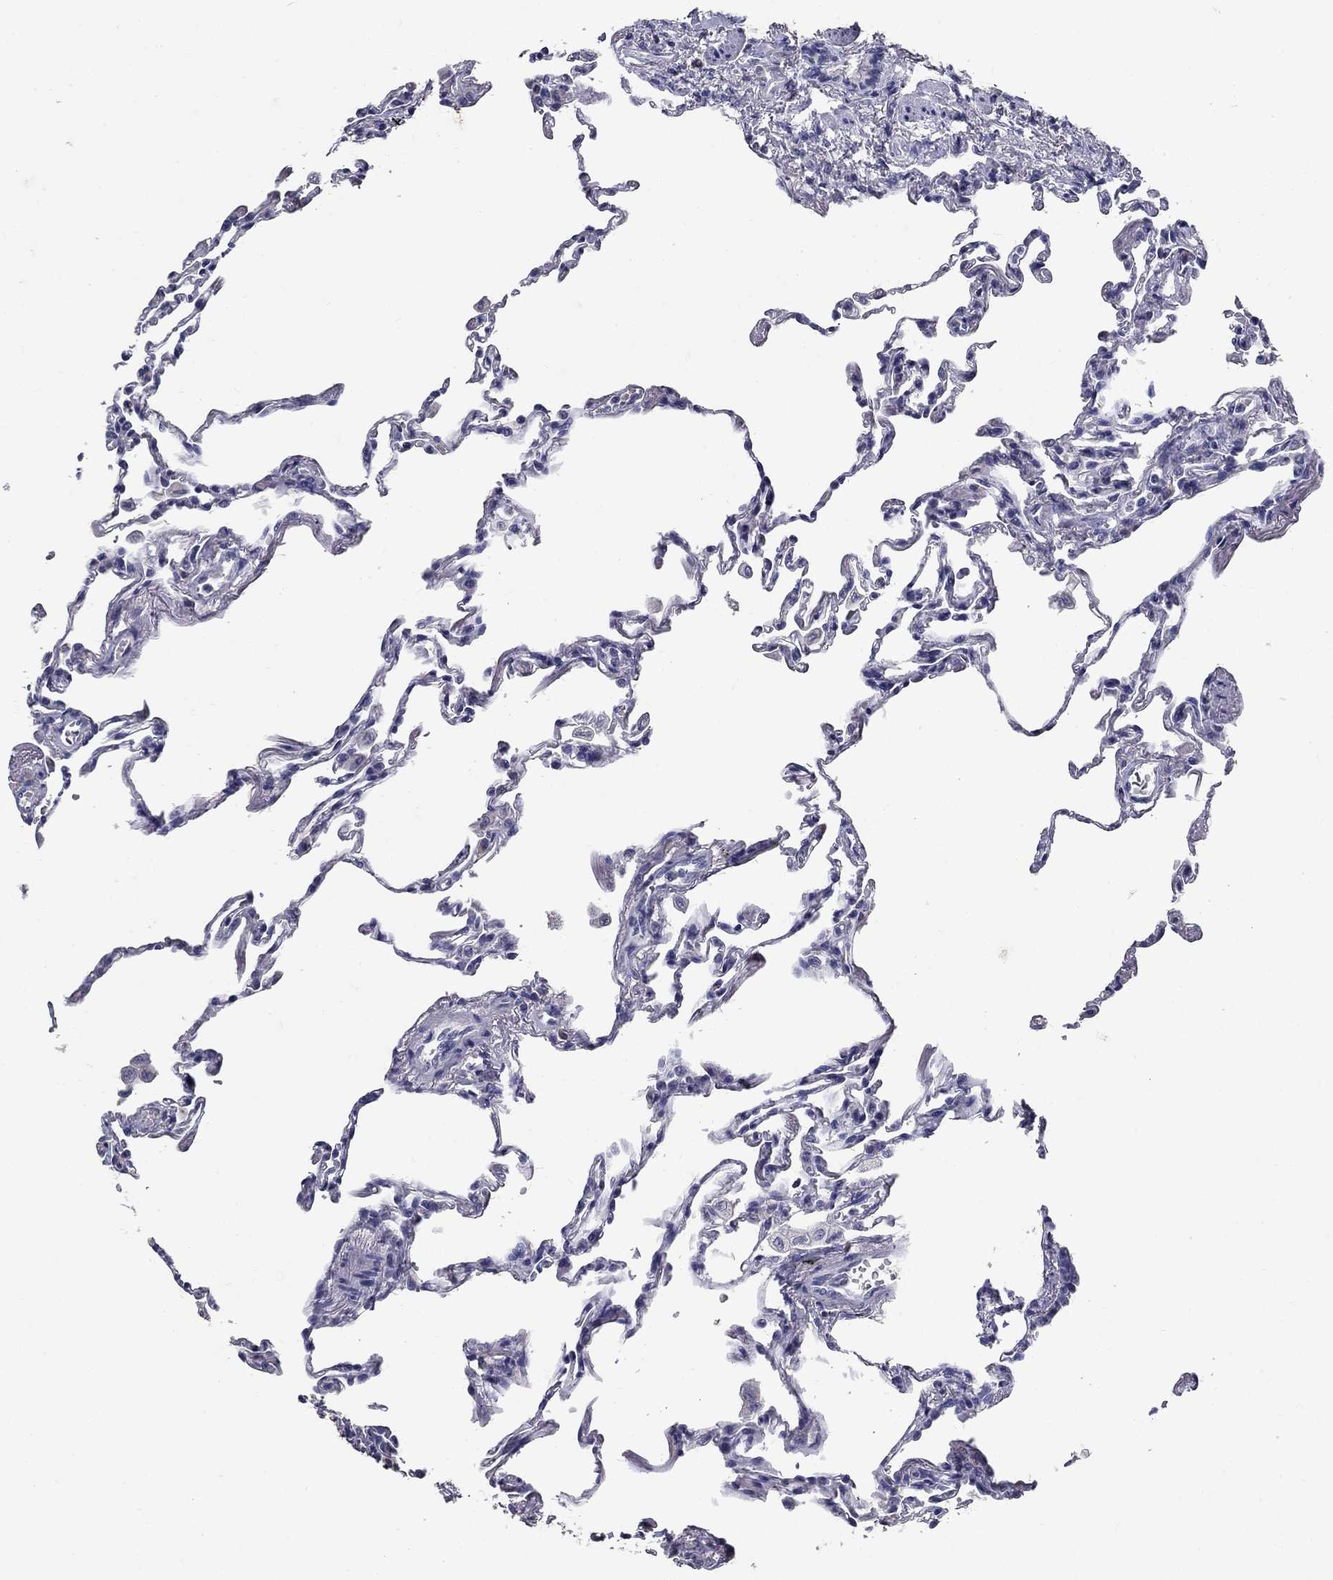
{"staining": {"intensity": "negative", "quantity": "none", "location": "none"}, "tissue": "lung", "cell_type": "Alveolar cells", "image_type": "normal", "snomed": [{"axis": "morphology", "description": "Normal tissue, NOS"}, {"axis": "topography", "description": "Lung"}], "caption": "IHC of benign human lung displays no positivity in alveolar cells. (Immunohistochemistry, brightfield microscopy, high magnification).", "gene": "POMC", "patient": {"sex": "female", "age": 57}}